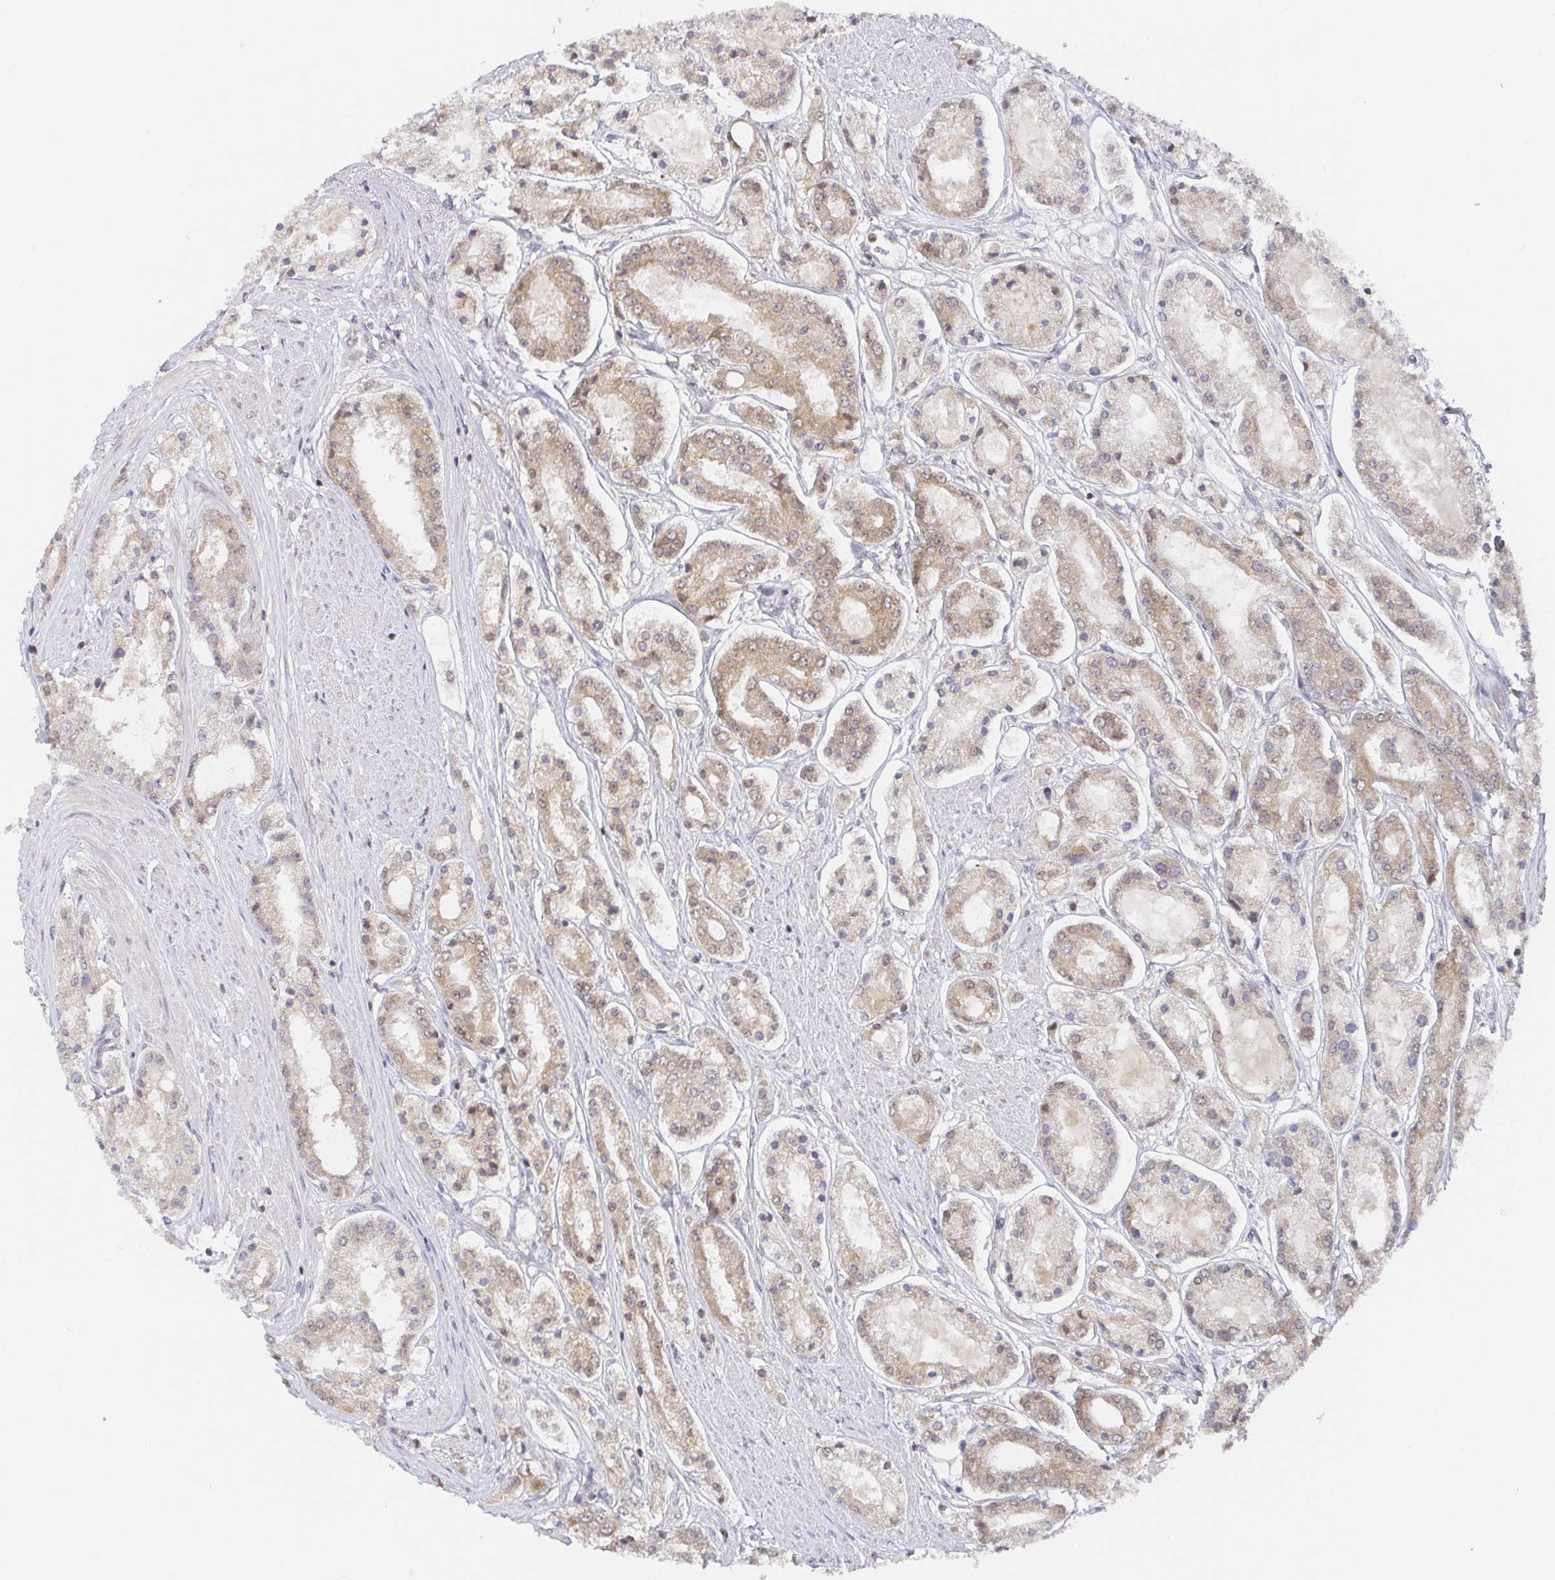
{"staining": {"intensity": "moderate", "quantity": "25%-75%", "location": "cytoplasmic/membranous"}, "tissue": "prostate cancer", "cell_type": "Tumor cells", "image_type": "cancer", "snomed": [{"axis": "morphology", "description": "Adenocarcinoma, High grade"}, {"axis": "topography", "description": "Prostate"}], "caption": "Human adenocarcinoma (high-grade) (prostate) stained for a protein (brown) exhibits moderate cytoplasmic/membranous positive staining in approximately 25%-75% of tumor cells.", "gene": "ALG1", "patient": {"sex": "male", "age": 66}}